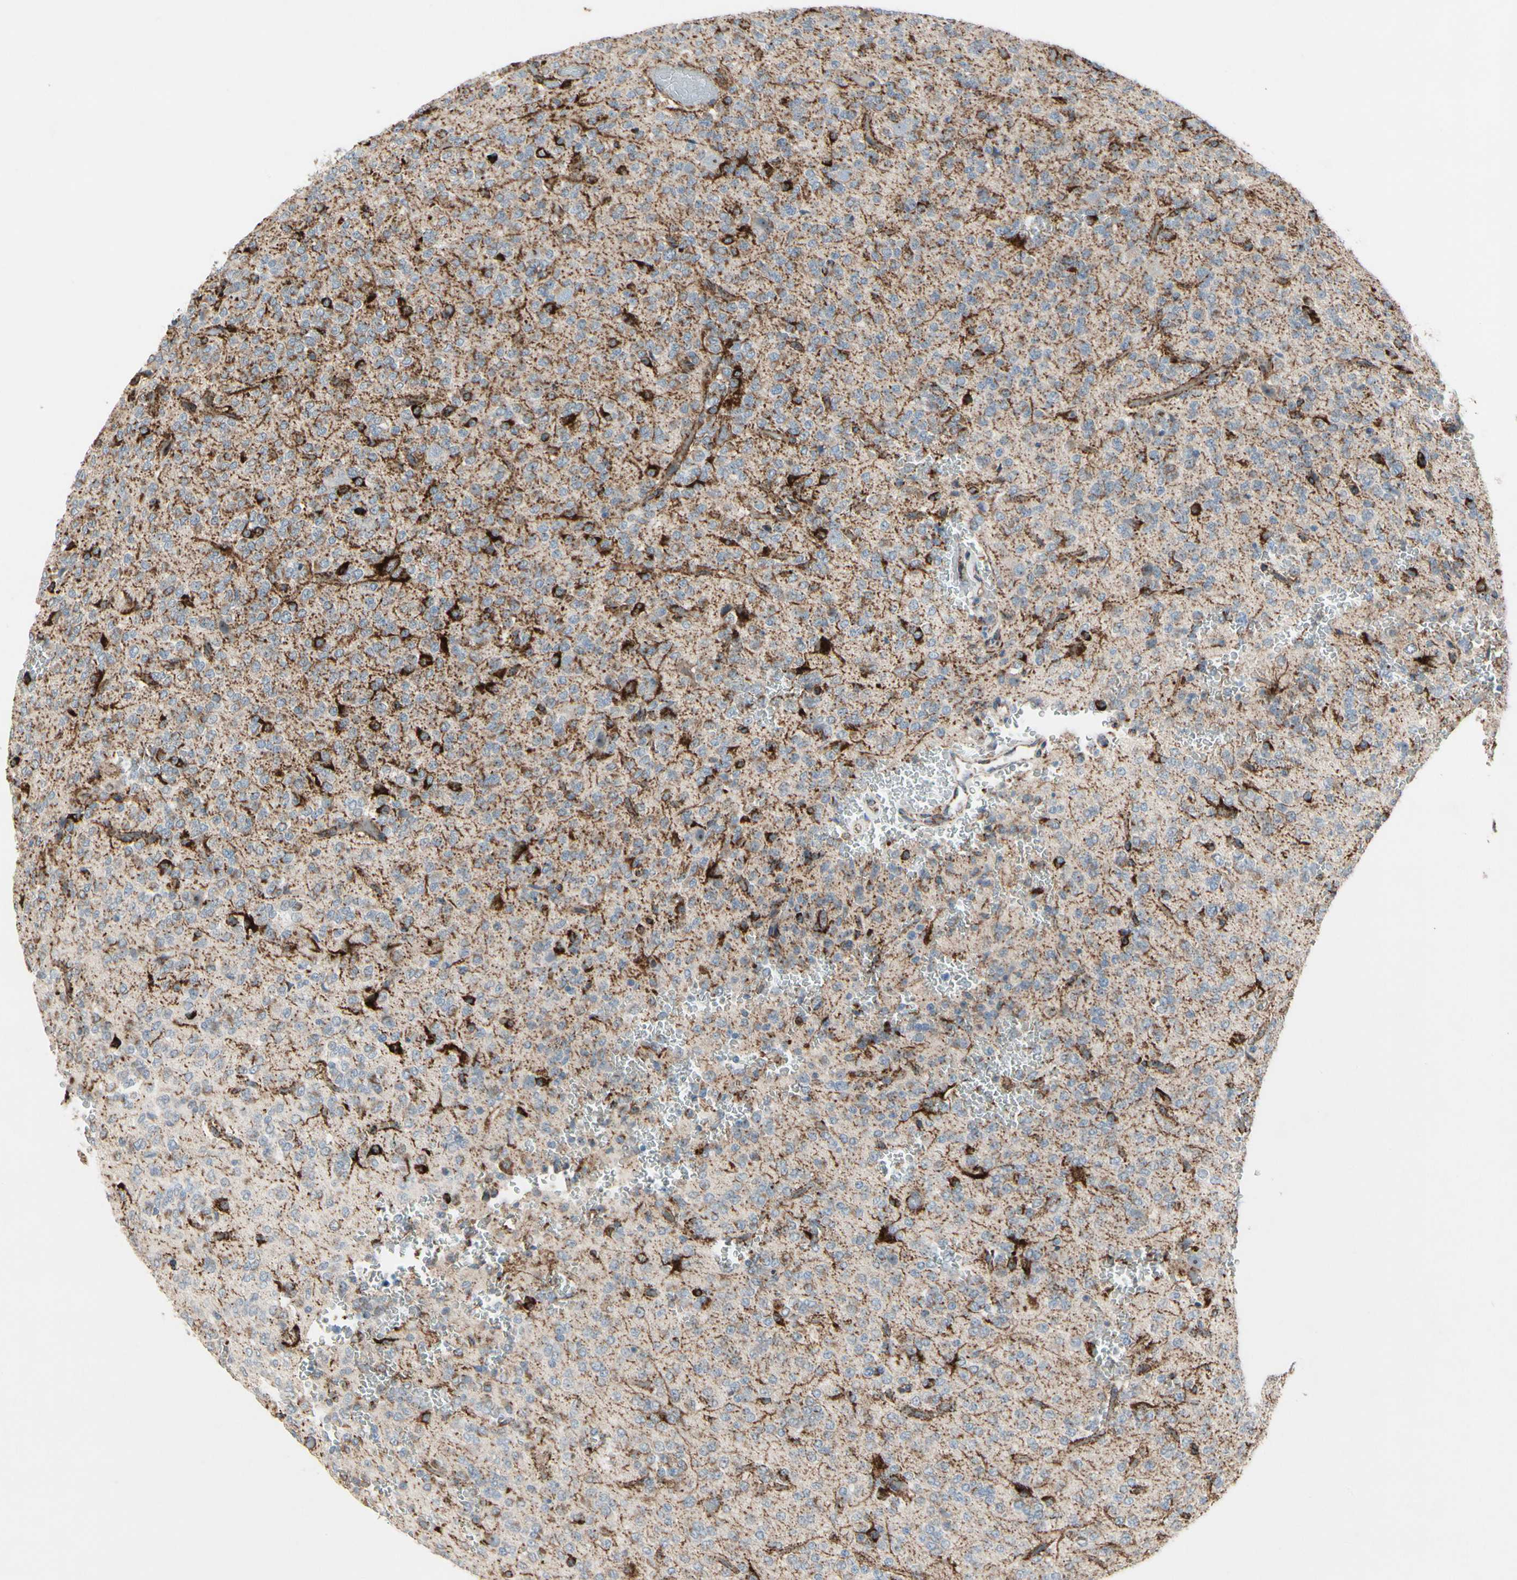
{"staining": {"intensity": "moderate", "quantity": ">75%", "location": "cytoplasmic/membranous"}, "tissue": "glioma", "cell_type": "Tumor cells", "image_type": "cancer", "snomed": [{"axis": "morphology", "description": "Glioma, malignant, Low grade"}, {"axis": "topography", "description": "Brain"}], "caption": "A high-resolution histopathology image shows immunohistochemistry staining of glioma, which shows moderate cytoplasmic/membranous staining in approximately >75% of tumor cells. (IHC, brightfield microscopy, high magnification).", "gene": "CPT1A", "patient": {"sex": "male", "age": 38}}